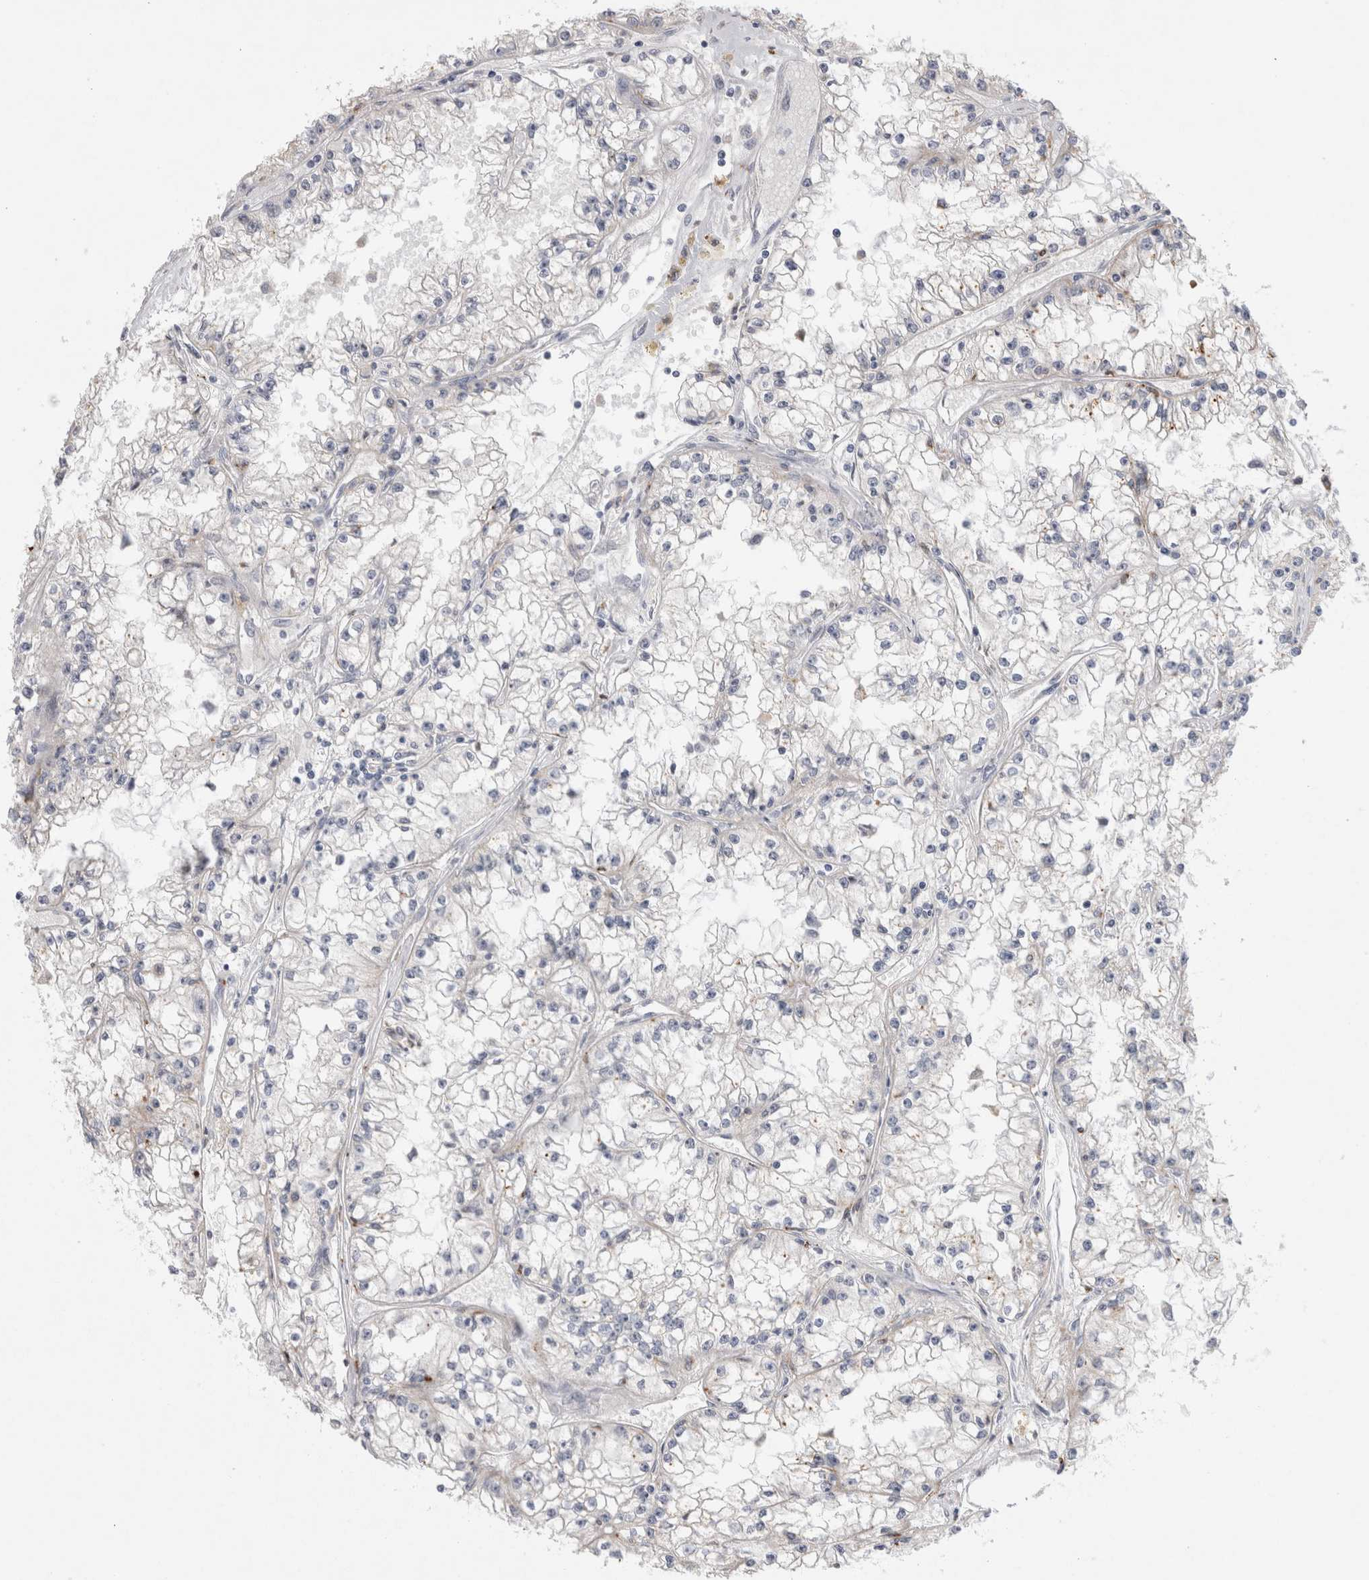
{"staining": {"intensity": "negative", "quantity": "none", "location": "none"}, "tissue": "renal cancer", "cell_type": "Tumor cells", "image_type": "cancer", "snomed": [{"axis": "morphology", "description": "Adenocarcinoma, NOS"}, {"axis": "topography", "description": "Kidney"}], "caption": "Tumor cells show no significant protein positivity in renal cancer.", "gene": "GAA", "patient": {"sex": "male", "age": 56}}